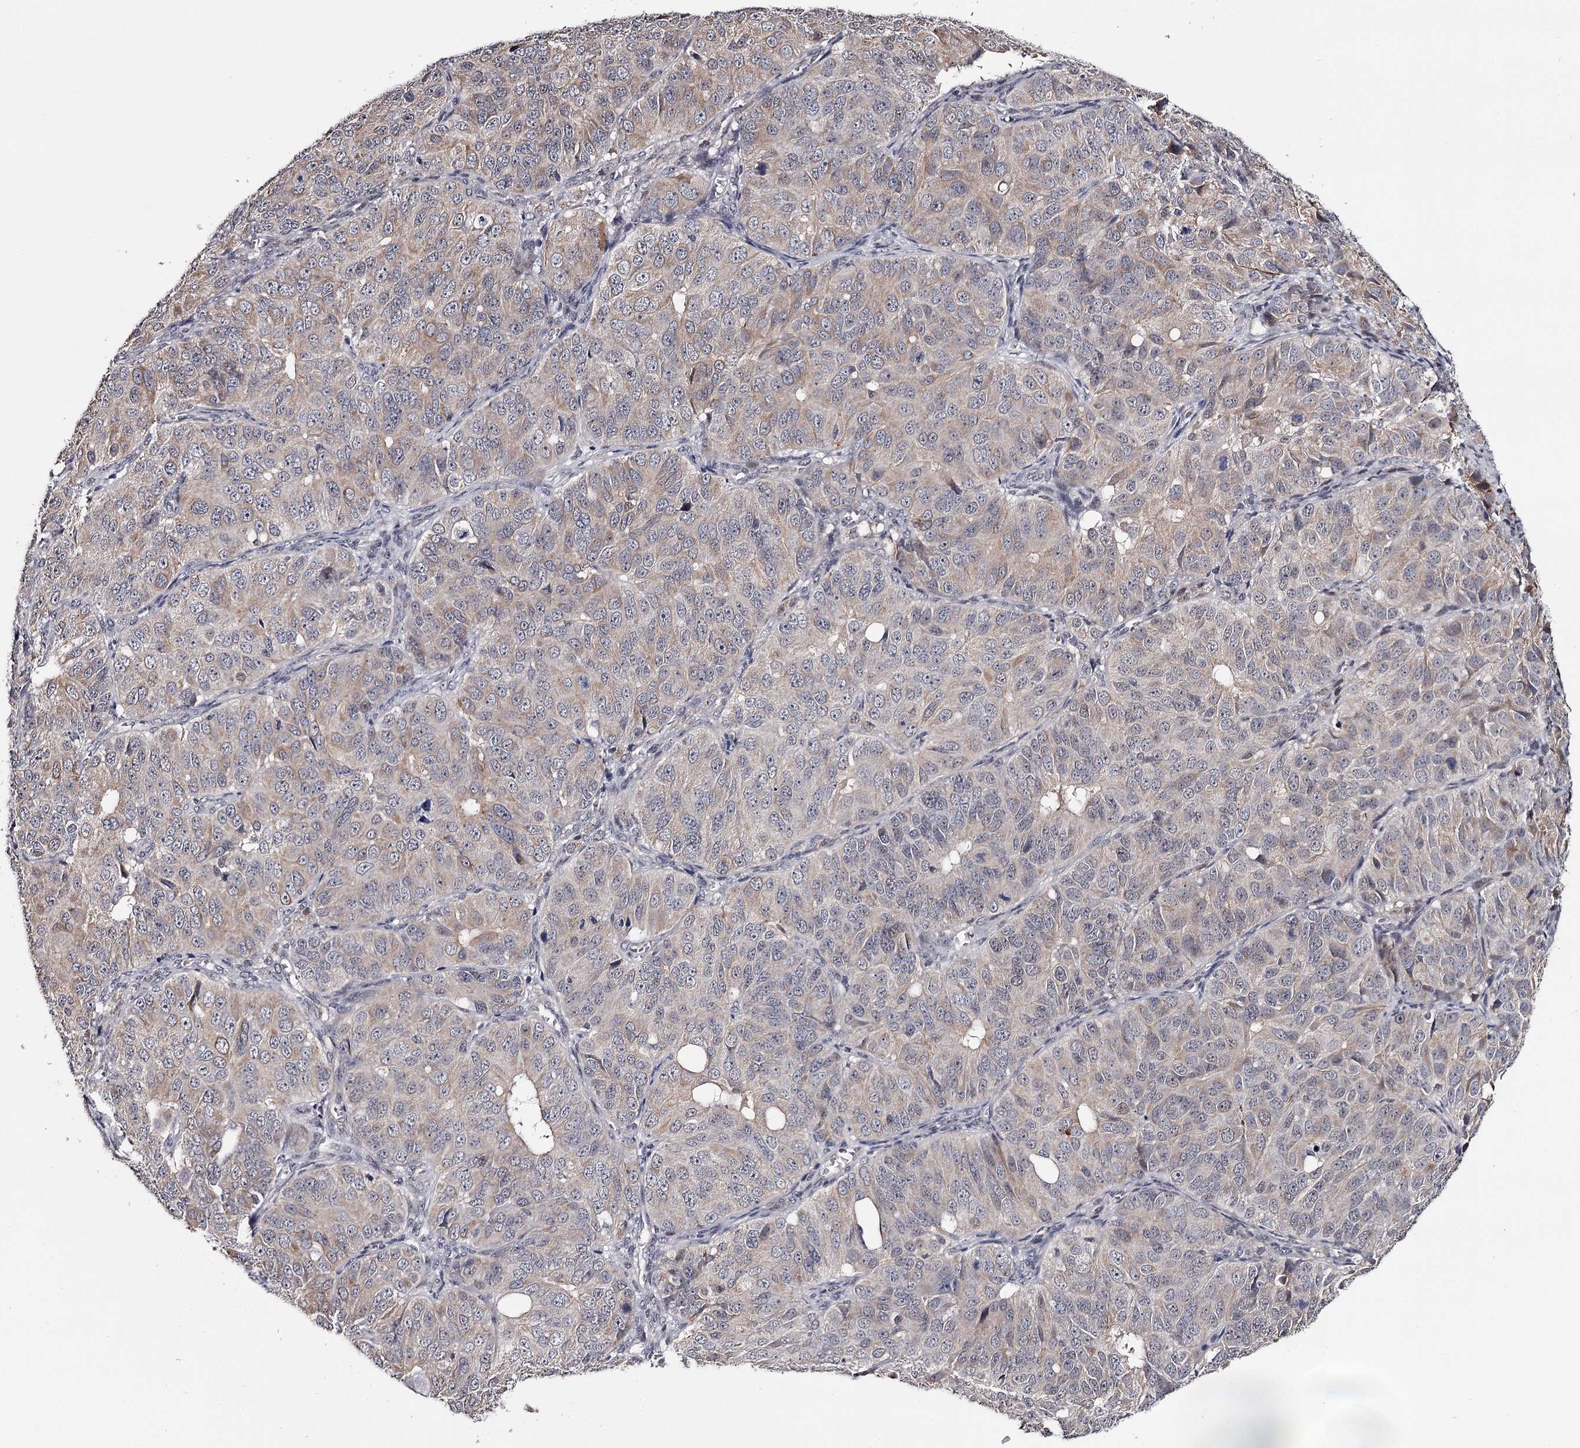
{"staining": {"intensity": "weak", "quantity": "25%-75%", "location": "cytoplasmic/membranous"}, "tissue": "ovarian cancer", "cell_type": "Tumor cells", "image_type": "cancer", "snomed": [{"axis": "morphology", "description": "Carcinoma, endometroid"}, {"axis": "topography", "description": "Ovary"}], "caption": "This image shows endometroid carcinoma (ovarian) stained with immunohistochemistry to label a protein in brown. The cytoplasmic/membranous of tumor cells show weak positivity for the protein. Nuclei are counter-stained blue.", "gene": "GTSF1", "patient": {"sex": "female", "age": 51}}